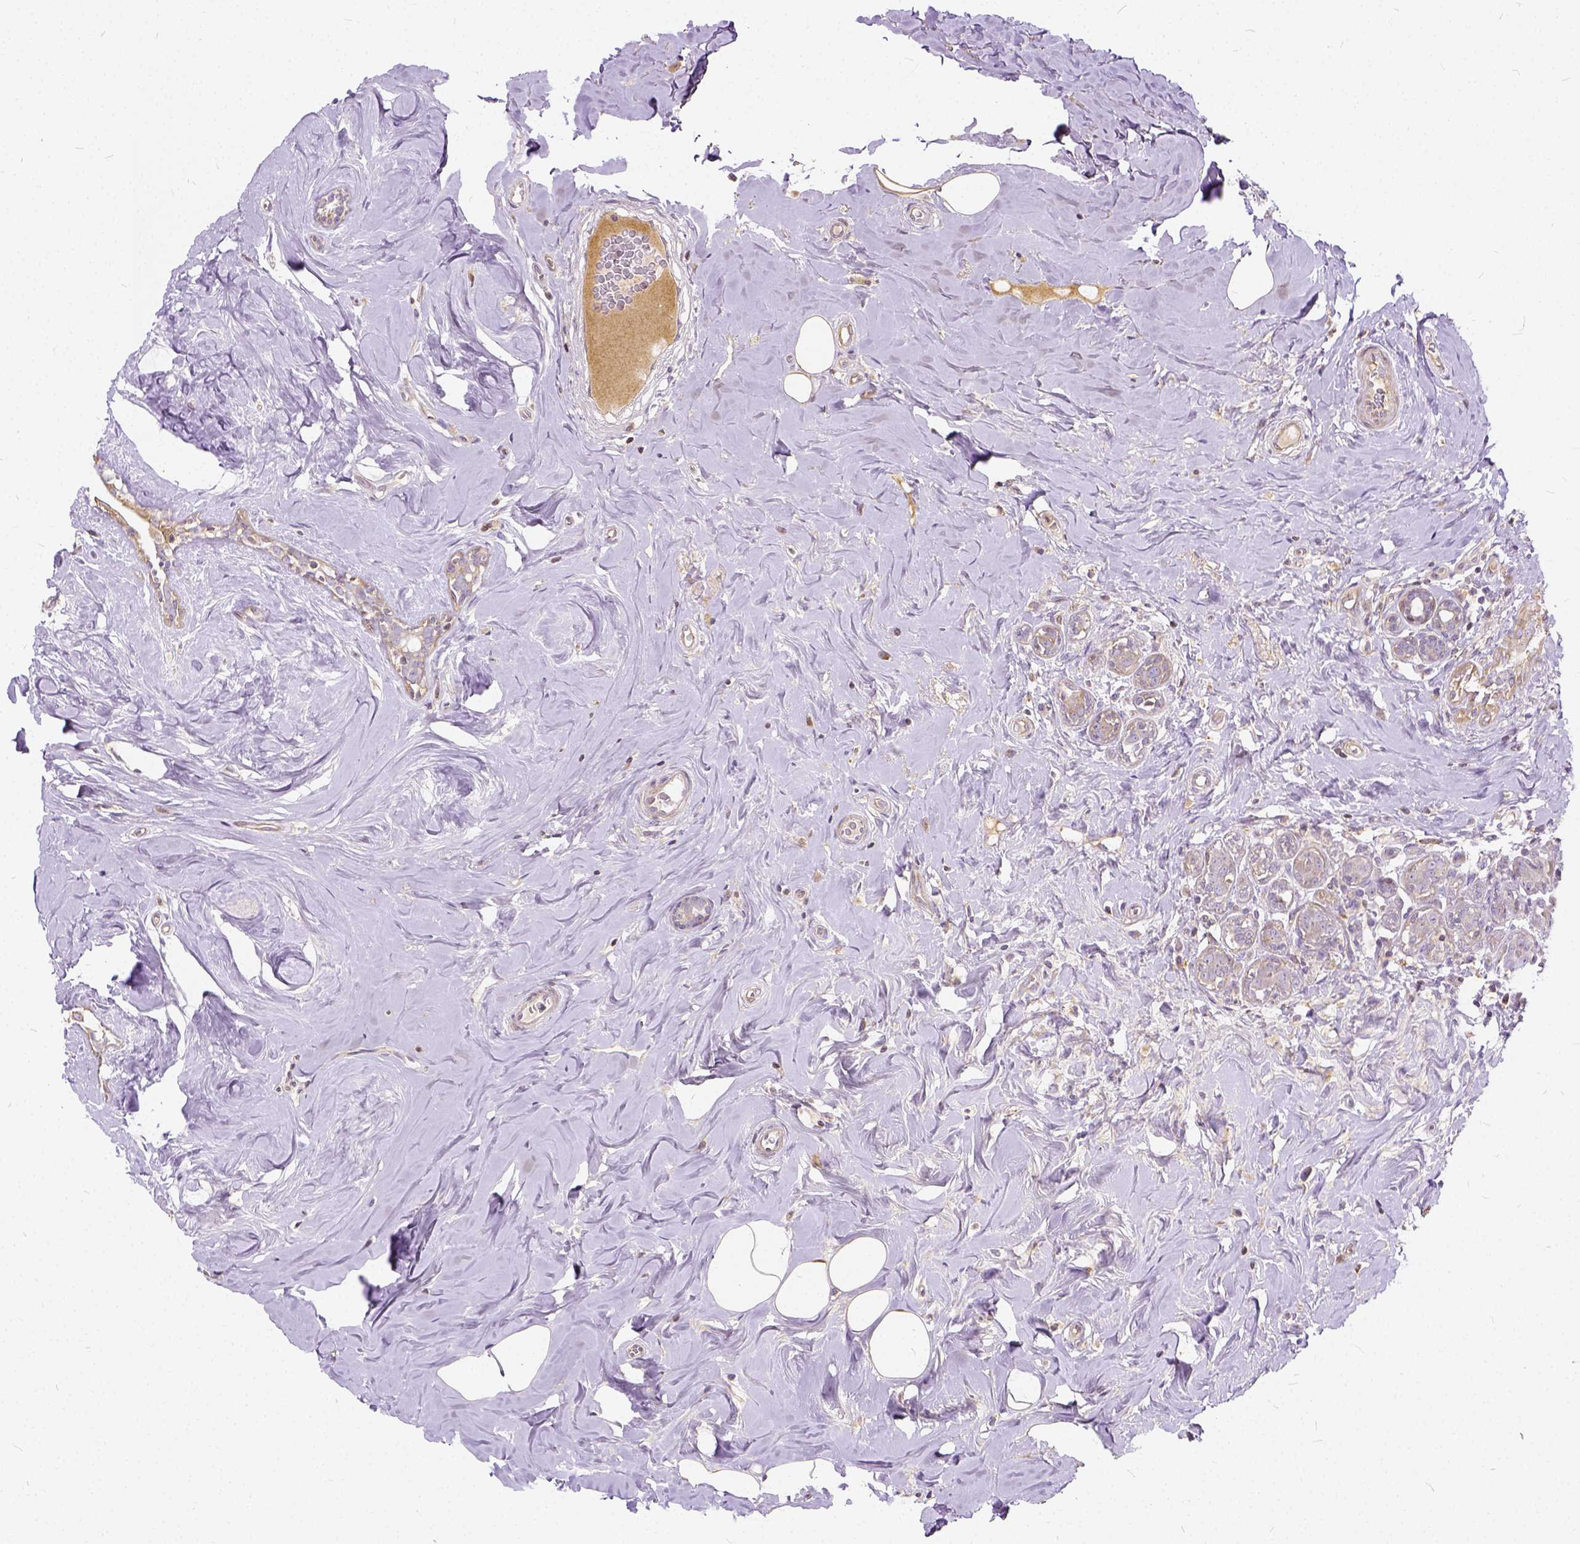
{"staining": {"intensity": "negative", "quantity": "none", "location": "none"}, "tissue": "breast cancer", "cell_type": "Tumor cells", "image_type": "cancer", "snomed": [{"axis": "morphology", "description": "Normal tissue, NOS"}, {"axis": "morphology", "description": "Duct carcinoma"}, {"axis": "topography", "description": "Breast"}], "caption": "This is a histopathology image of immunohistochemistry (IHC) staining of breast cancer (invasive ductal carcinoma), which shows no positivity in tumor cells. (Brightfield microscopy of DAB immunohistochemistry (IHC) at high magnification).", "gene": "CADM4", "patient": {"sex": "female", "age": 43}}